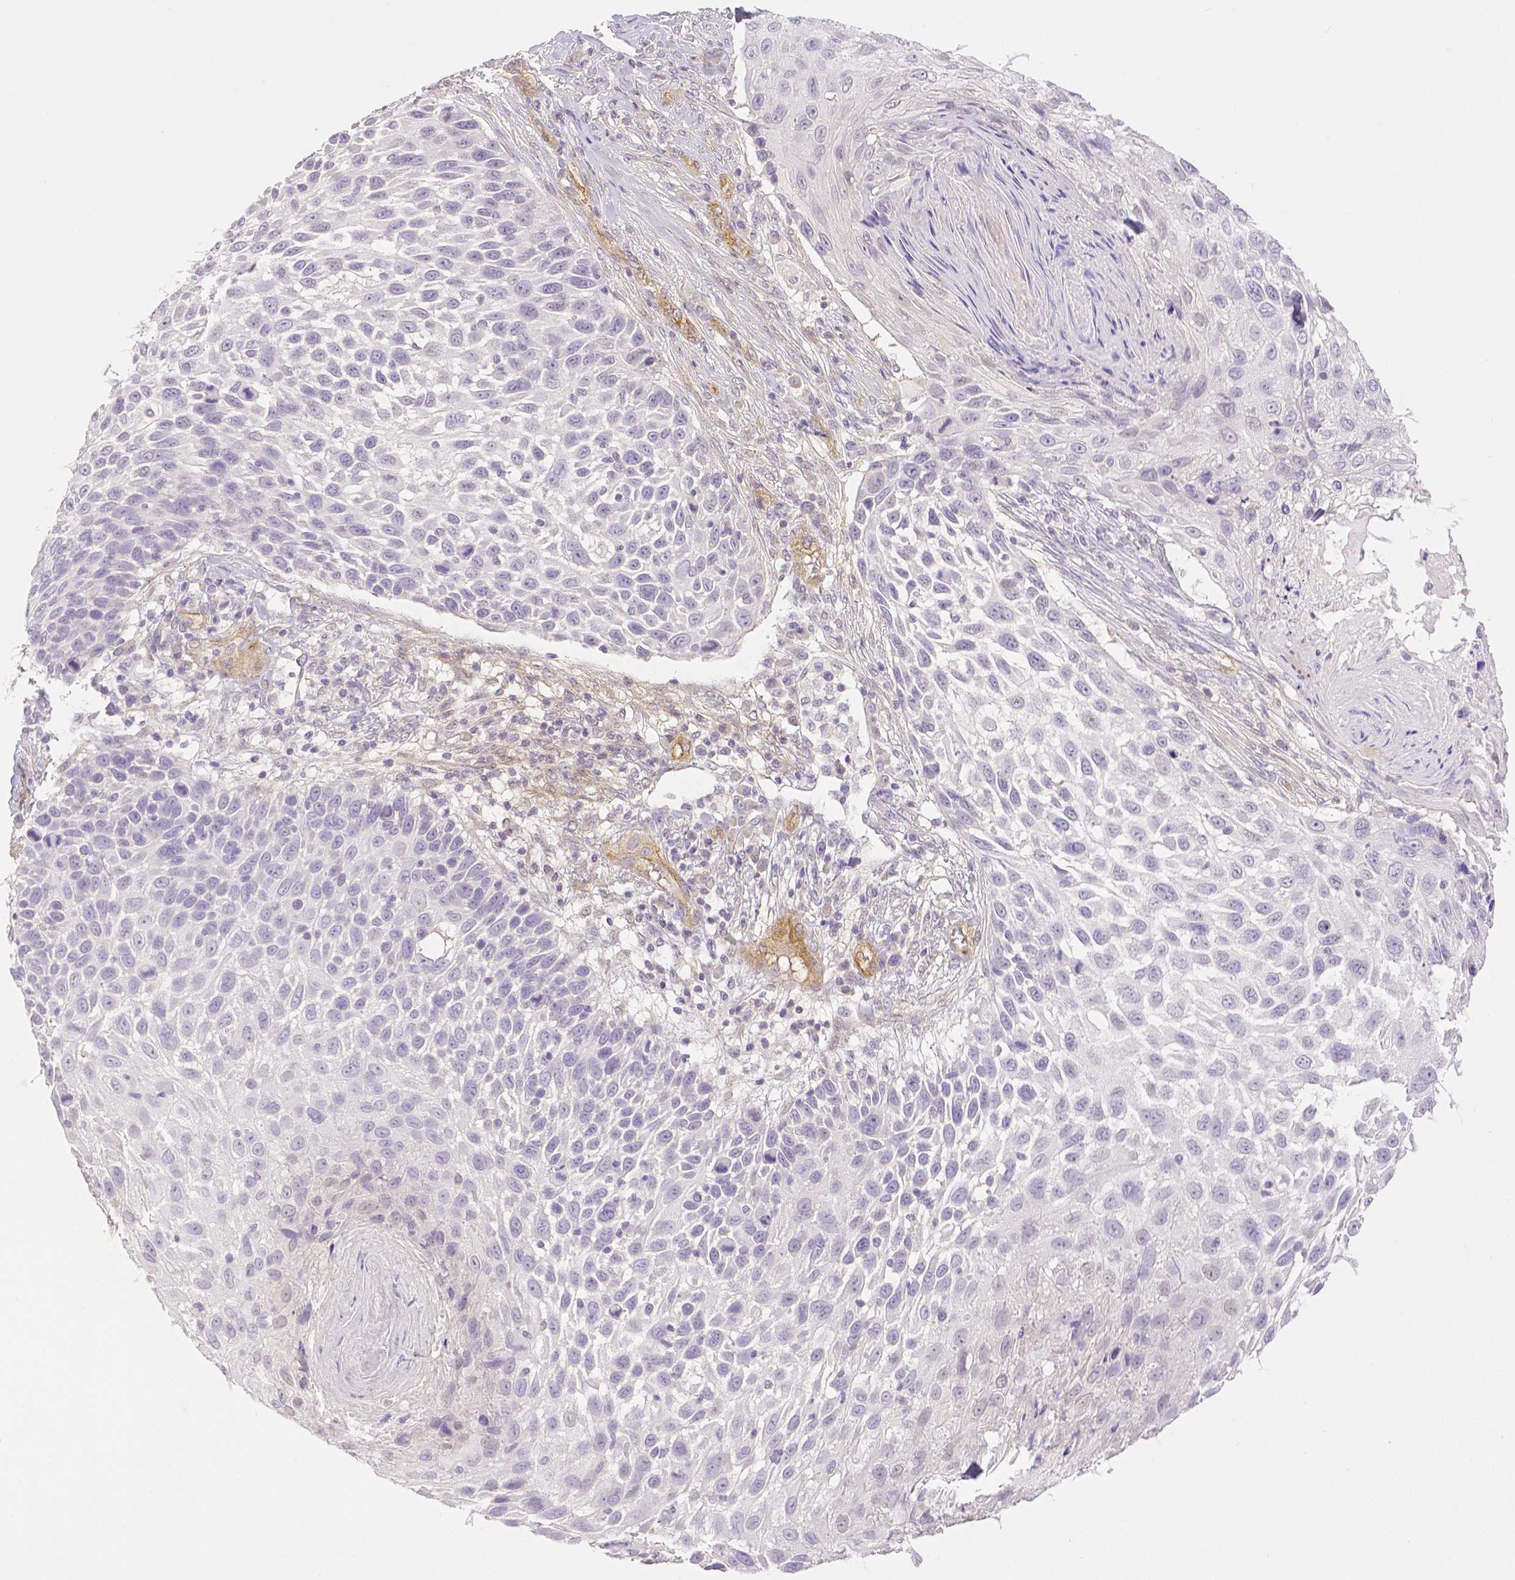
{"staining": {"intensity": "negative", "quantity": "none", "location": "none"}, "tissue": "skin cancer", "cell_type": "Tumor cells", "image_type": "cancer", "snomed": [{"axis": "morphology", "description": "Squamous cell carcinoma, NOS"}, {"axis": "topography", "description": "Skin"}], "caption": "Micrograph shows no protein staining in tumor cells of skin squamous cell carcinoma tissue.", "gene": "THY1", "patient": {"sex": "male", "age": 92}}